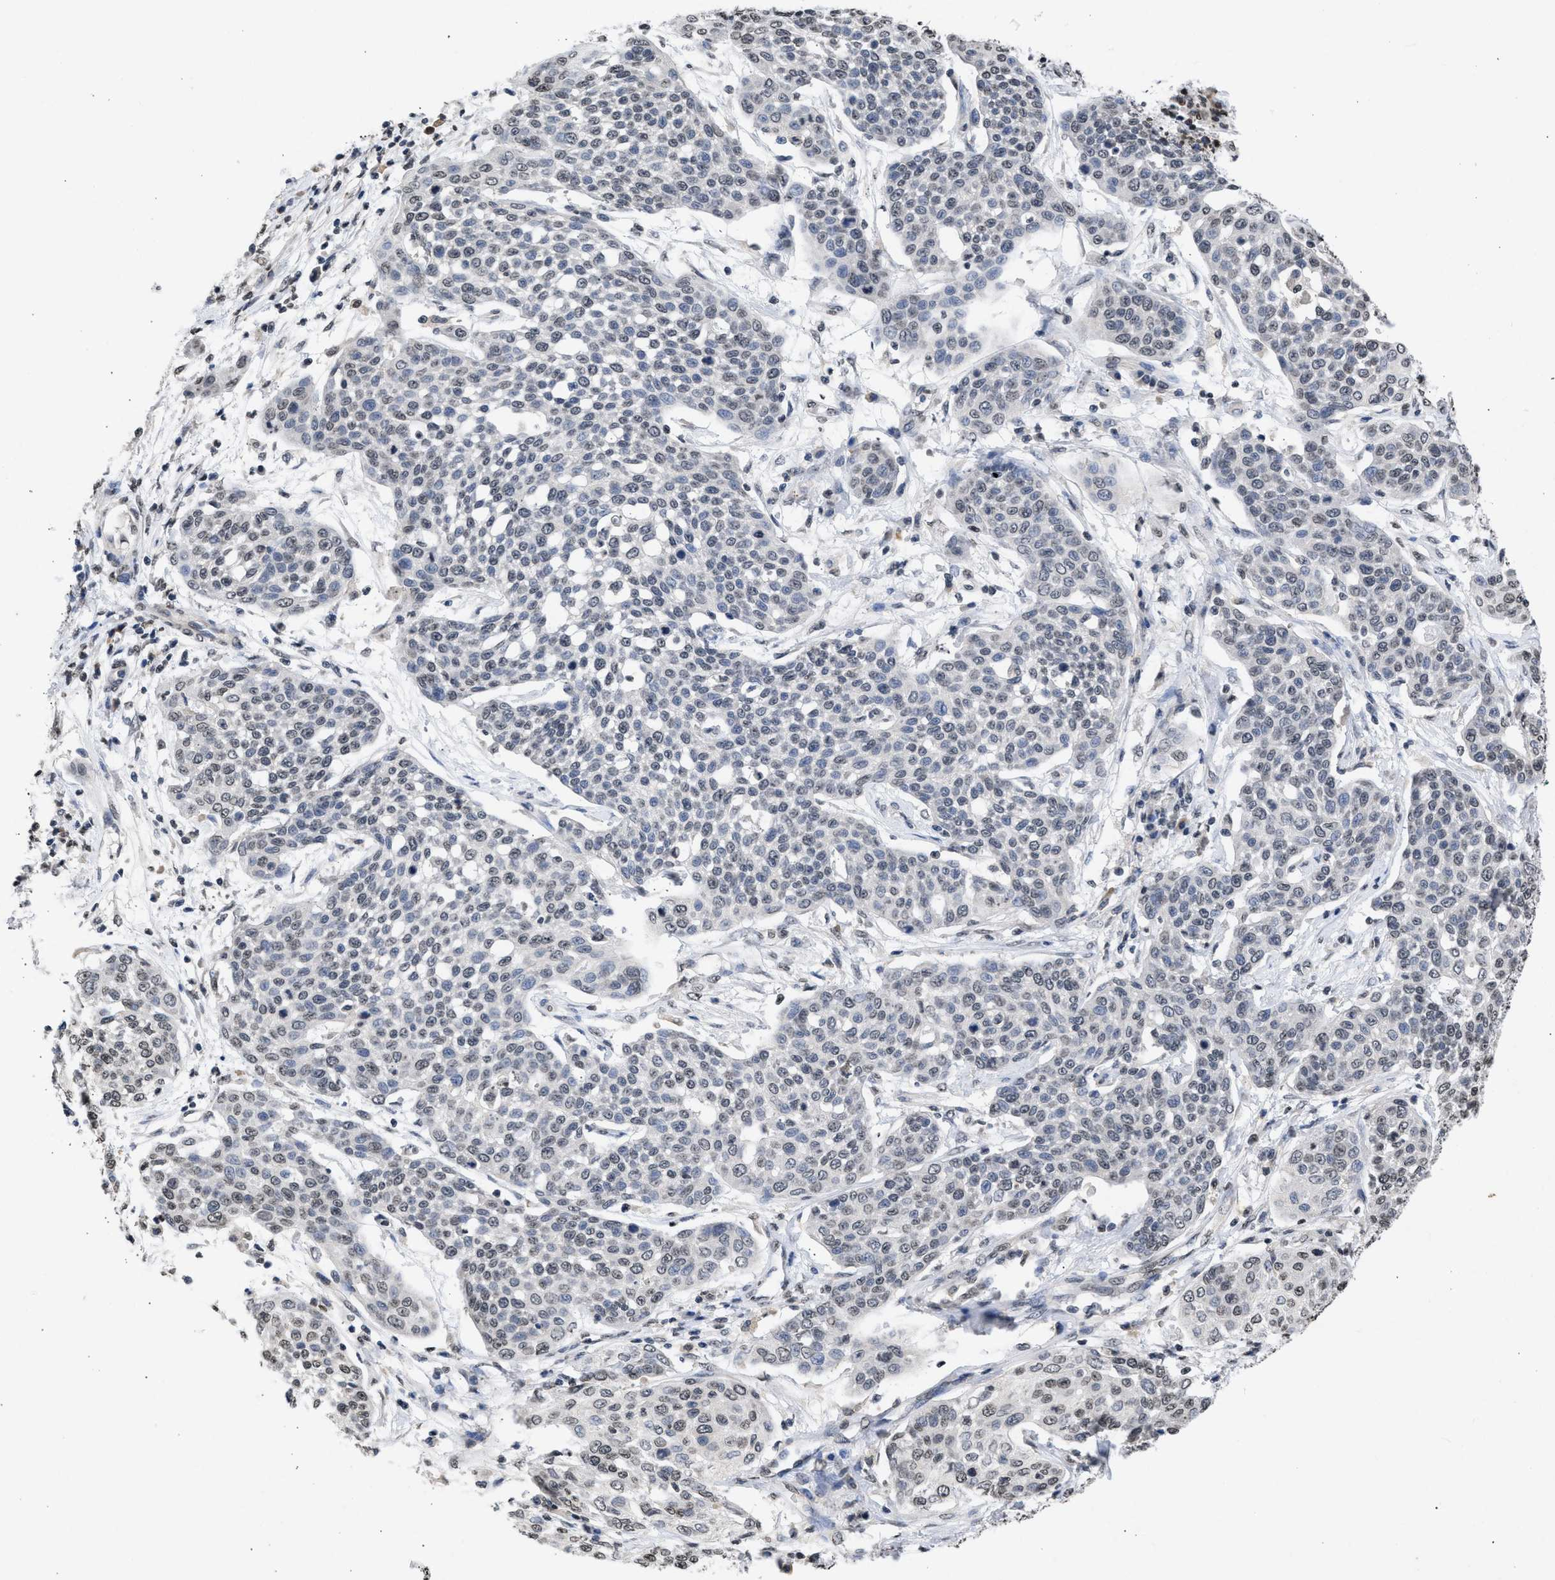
{"staining": {"intensity": "weak", "quantity": "<25%", "location": "nuclear"}, "tissue": "cervical cancer", "cell_type": "Tumor cells", "image_type": "cancer", "snomed": [{"axis": "morphology", "description": "Squamous cell carcinoma, NOS"}, {"axis": "topography", "description": "Cervix"}], "caption": "Immunohistochemistry (IHC) micrograph of human cervical cancer (squamous cell carcinoma) stained for a protein (brown), which demonstrates no expression in tumor cells.", "gene": "NUP35", "patient": {"sex": "female", "age": 34}}